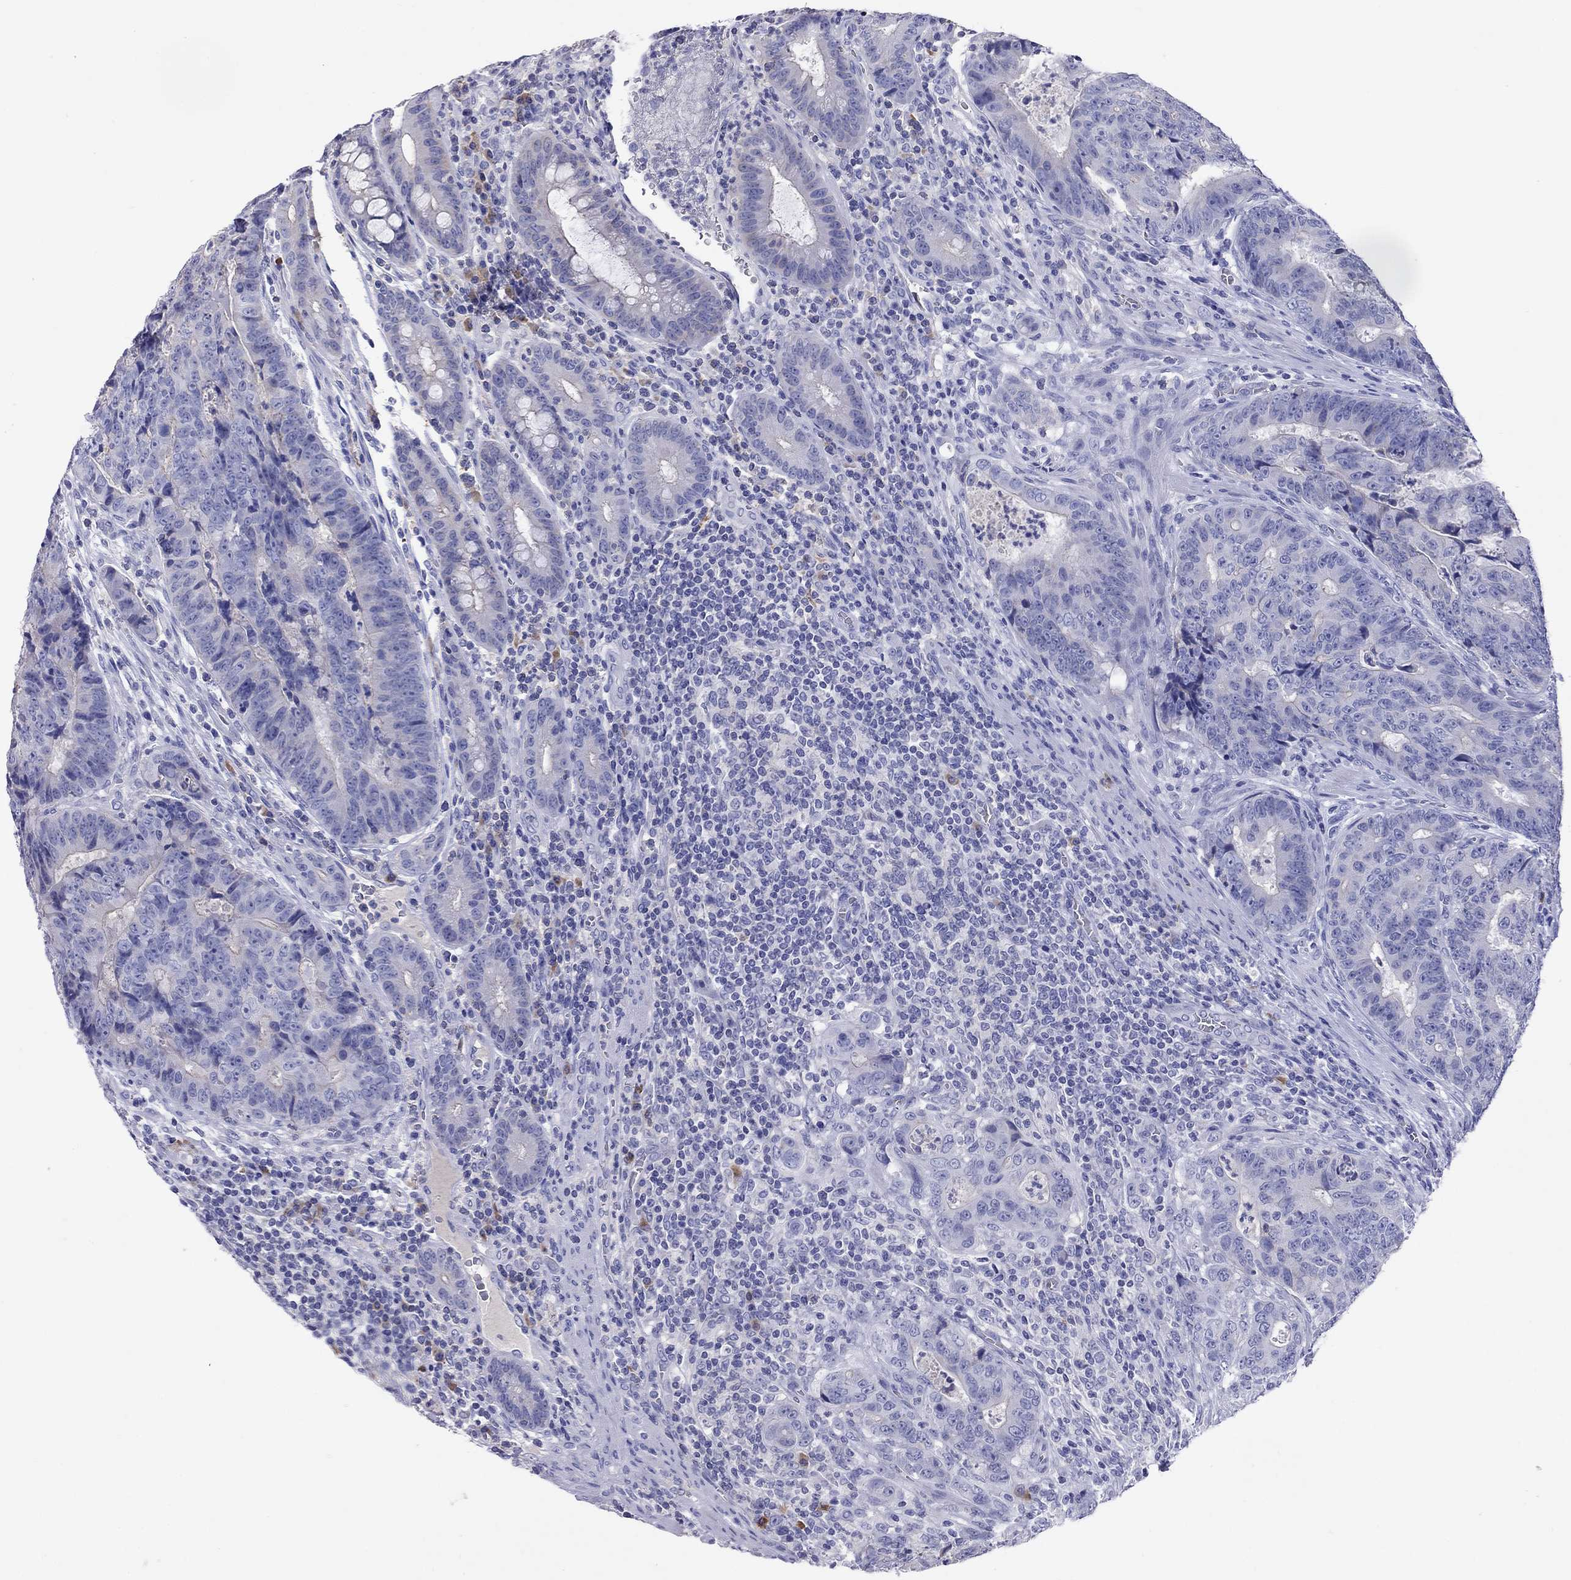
{"staining": {"intensity": "negative", "quantity": "none", "location": "none"}, "tissue": "colorectal cancer", "cell_type": "Tumor cells", "image_type": "cancer", "snomed": [{"axis": "morphology", "description": "Adenocarcinoma, NOS"}, {"axis": "topography", "description": "Colon"}], "caption": "High power microscopy micrograph of an IHC micrograph of adenocarcinoma (colorectal), revealing no significant expression in tumor cells. The staining is performed using DAB brown chromogen with nuclei counter-stained in using hematoxylin.", "gene": "CALHM1", "patient": {"sex": "female", "age": 48}}